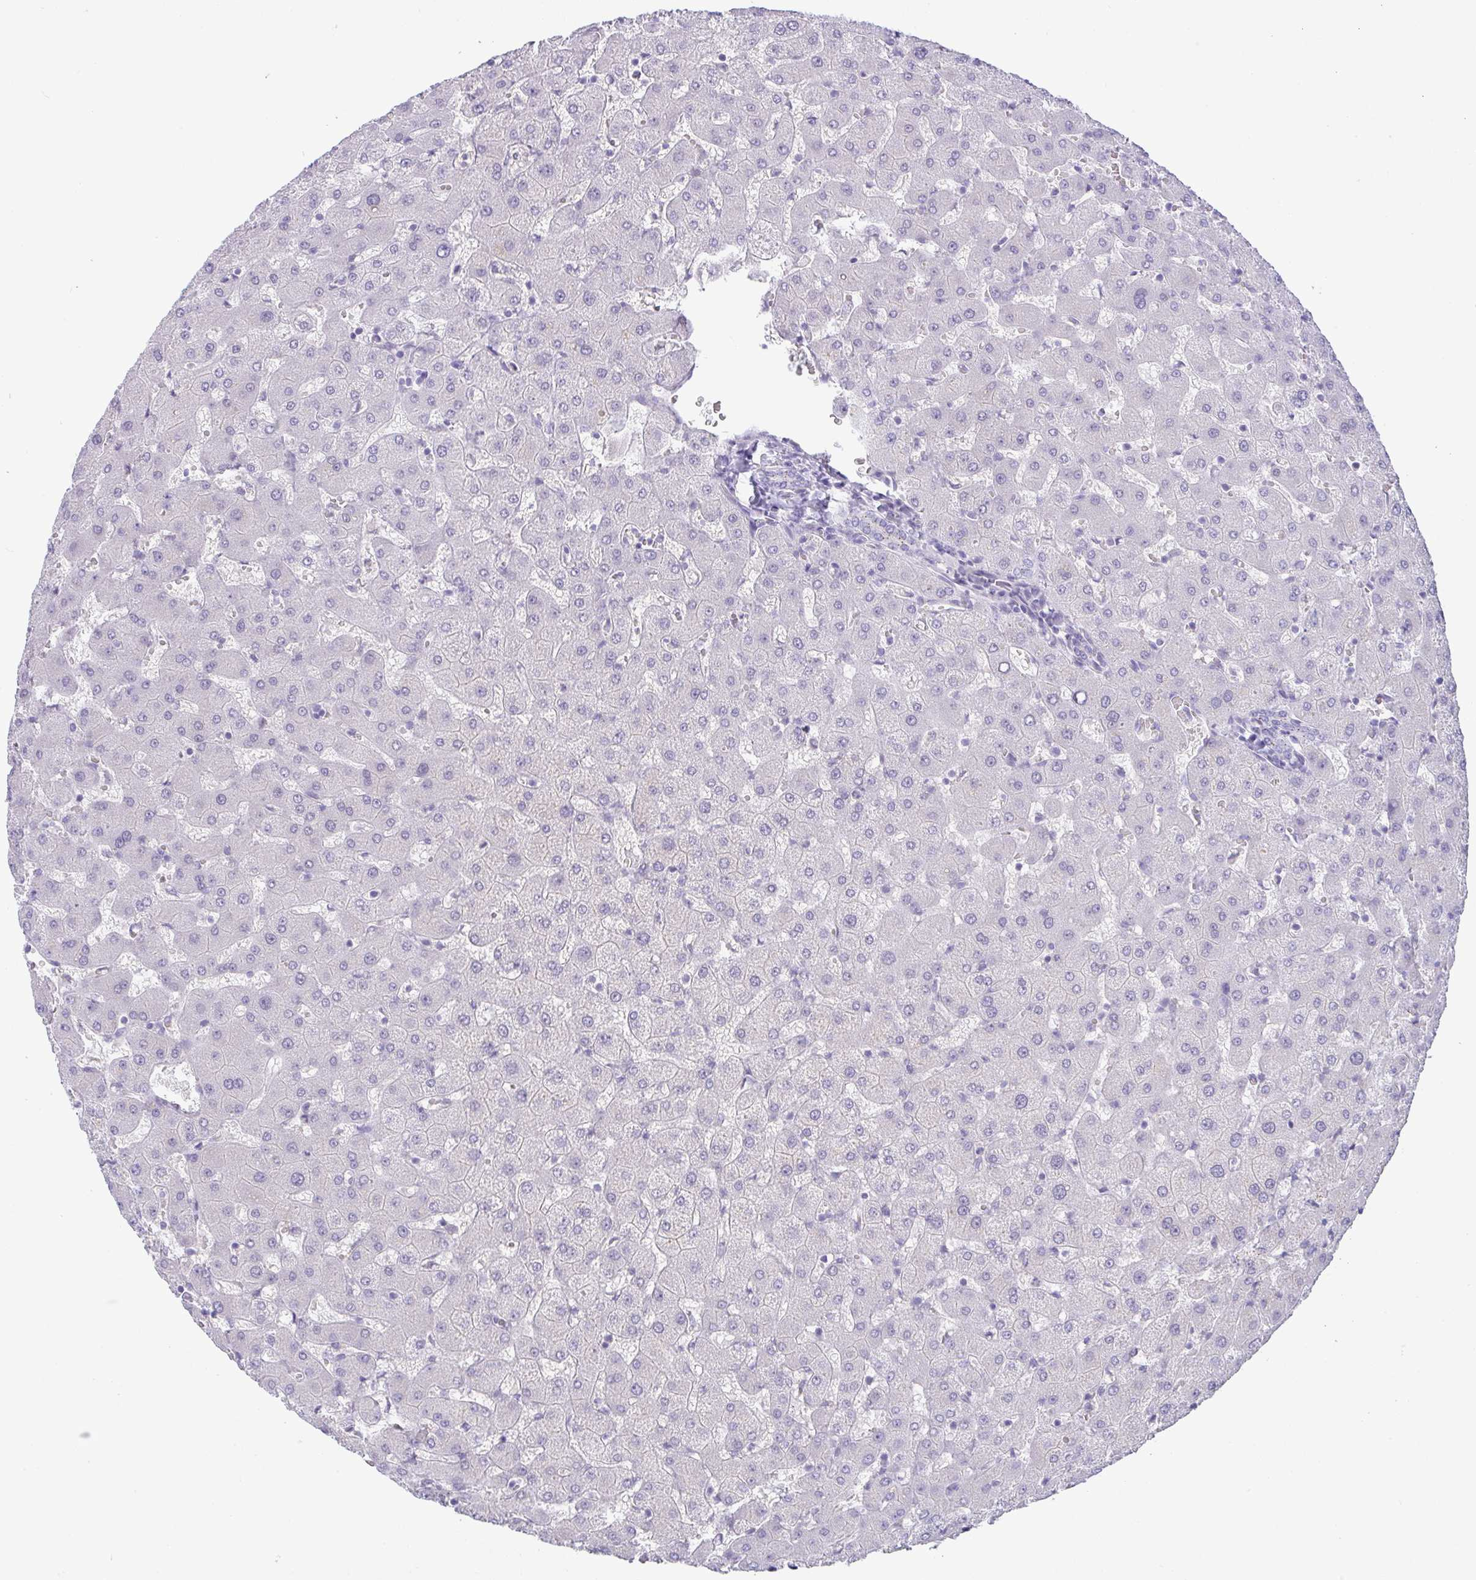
{"staining": {"intensity": "negative", "quantity": "none", "location": "none"}, "tissue": "liver", "cell_type": "Cholangiocytes", "image_type": "normal", "snomed": [{"axis": "morphology", "description": "Normal tissue, NOS"}, {"axis": "topography", "description": "Liver"}], "caption": "Cholangiocytes show no significant expression in benign liver. The staining was performed using DAB to visualize the protein expression in brown, while the nuclei were stained in blue with hematoxylin (Magnification: 20x).", "gene": "FAM177A1", "patient": {"sex": "female", "age": 63}}